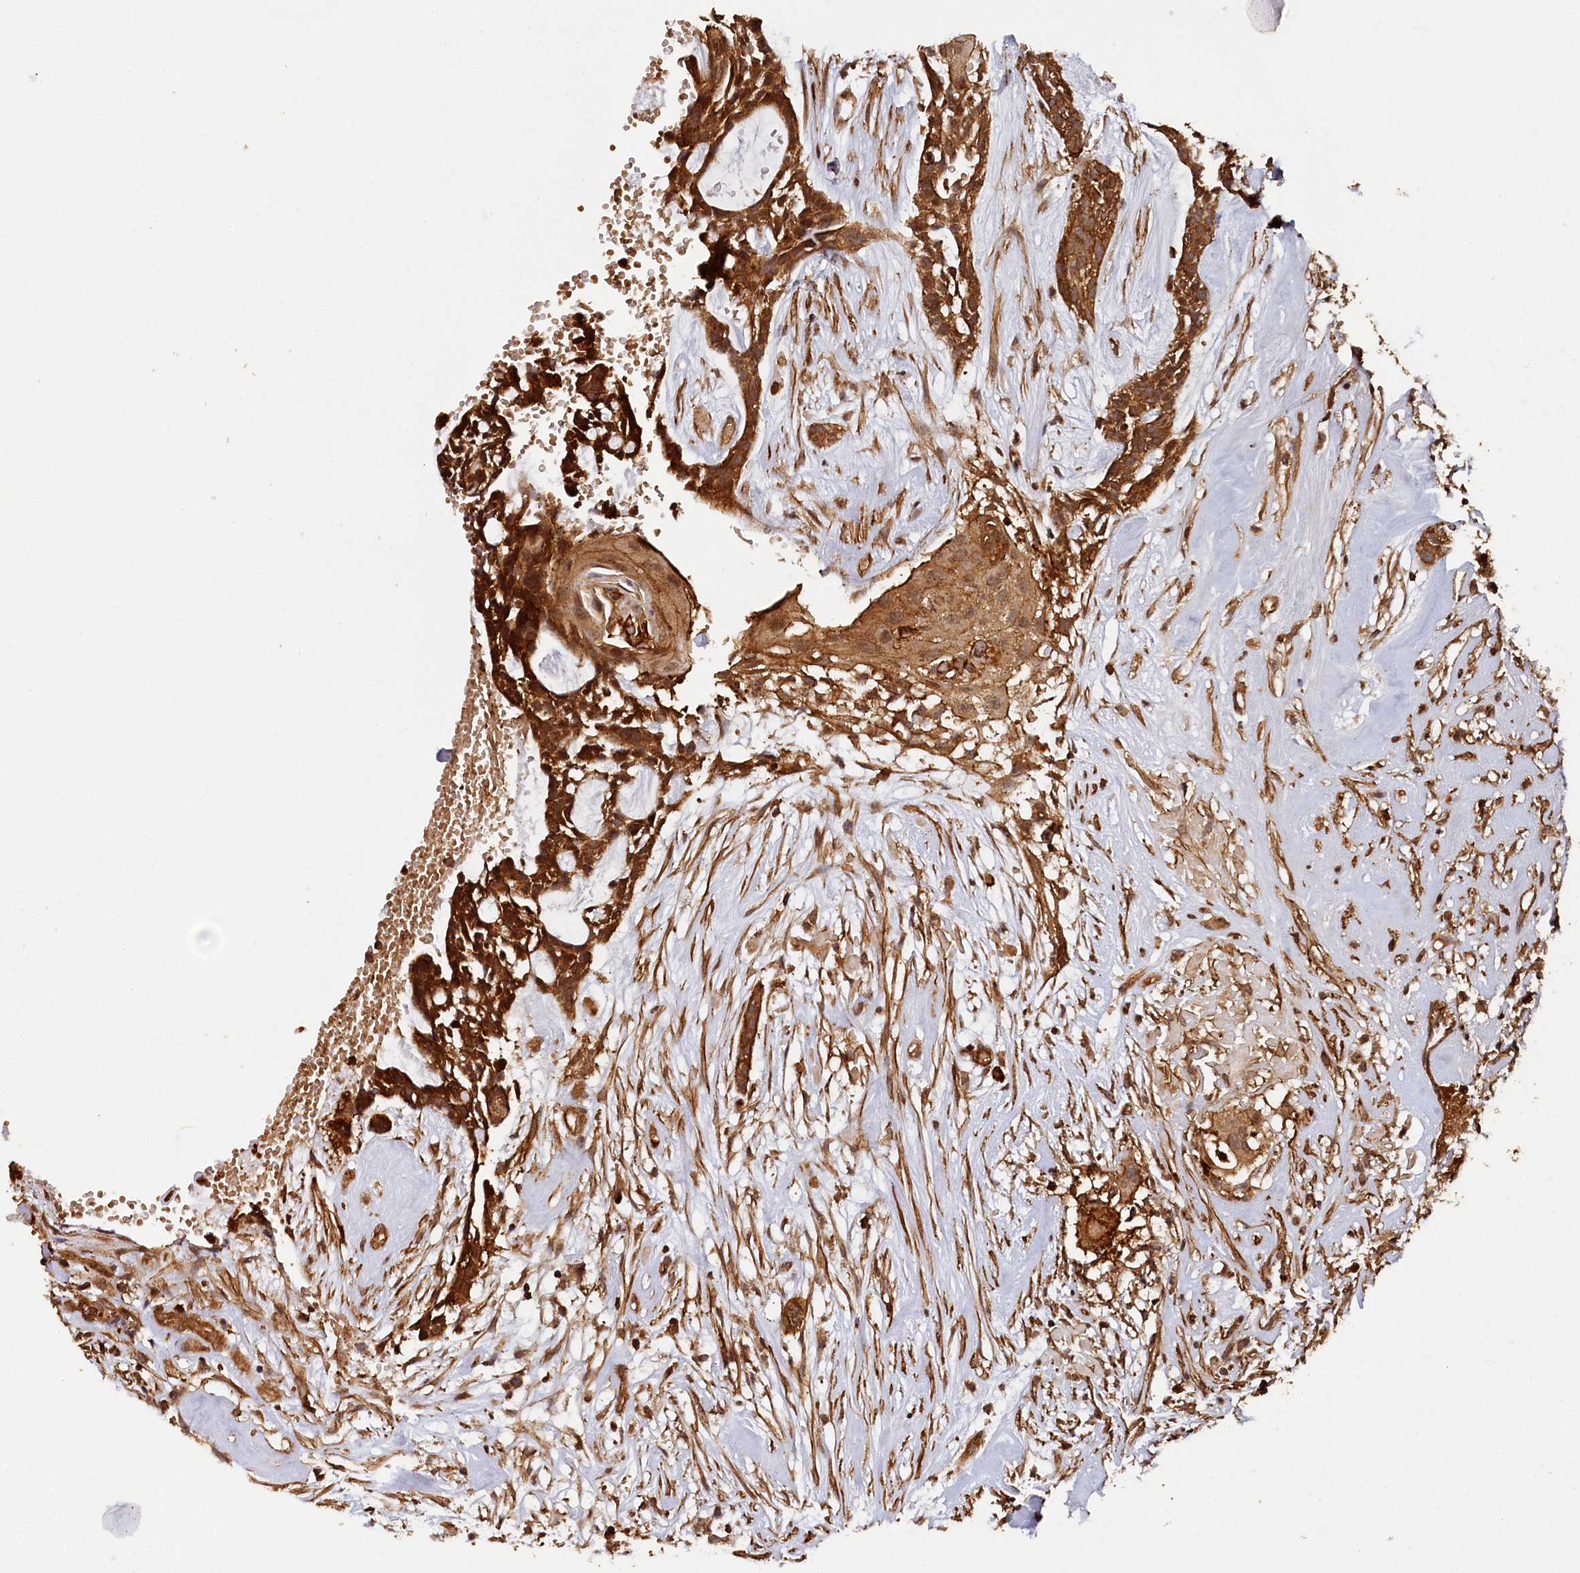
{"staining": {"intensity": "strong", "quantity": ">75%", "location": "cytoplasmic/membranous"}, "tissue": "head and neck cancer", "cell_type": "Tumor cells", "image_type": "cancer", "snomed": [{"axis": "morphology", "description": "Adenocarcinoma, NOS"}, {"axis": "topography", "description": "Subcutis"}, {"axis": "topography", "description": "Head-Neck"}], "caption": "Adenocarcinoma (head and neck) tissue exhibits strong cytoplasmic/membranous expression in about >75% of tumor cells (Stains: DAB (3,3'-diaminobenzidine) in brown, nuclei in blue, Microscopy: brightfield microscopy at high magnification).", "gene": "STUB1", "patient": {"sex": "female", "age": 73}}